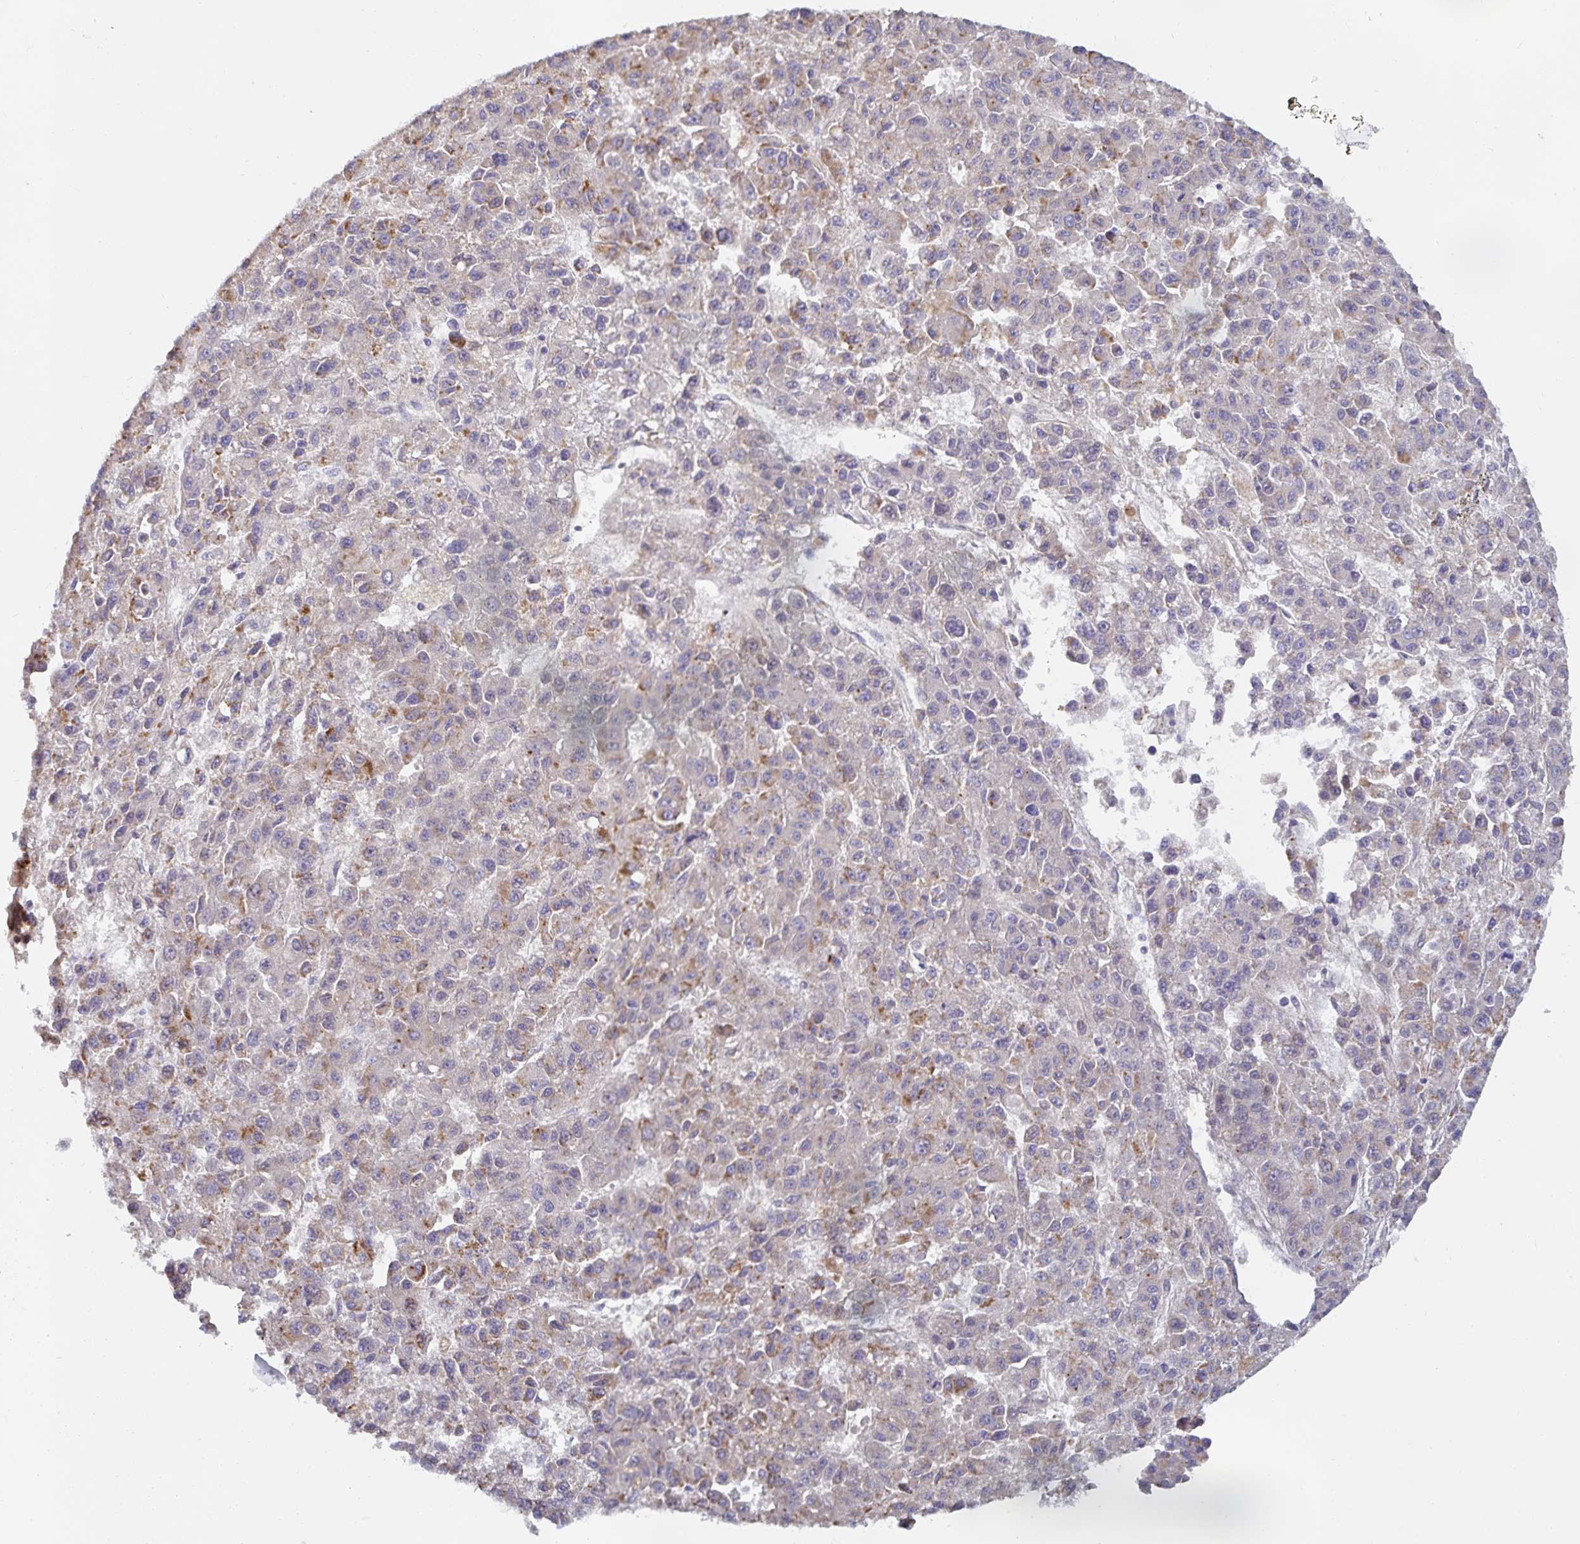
{"staining": {"intensity": "strong", "quantity": "25%-75%", "location": "cytoplasmic/membranous"}, "tissue": "liver cancer", "cell_type": "Tumor cells", "image_type": "cancer", "snomed": [{"axis": "morphology", "description": "Carcinoma, Hepatocellular, NOS"}, {"axis": "topography", "description": "Liver"}], "caption": "High-magnification brightfield microscopy of liver hepatocellular carcinoma stained with DAB (brown) and counterstained with hematoxylin (blue). tumor cells exhibit strong cytoplasmic/membranous expression is present in about25%-75% of cells.", "gene": "METTL22", "patient": {"sex": "male", "age": 70}}